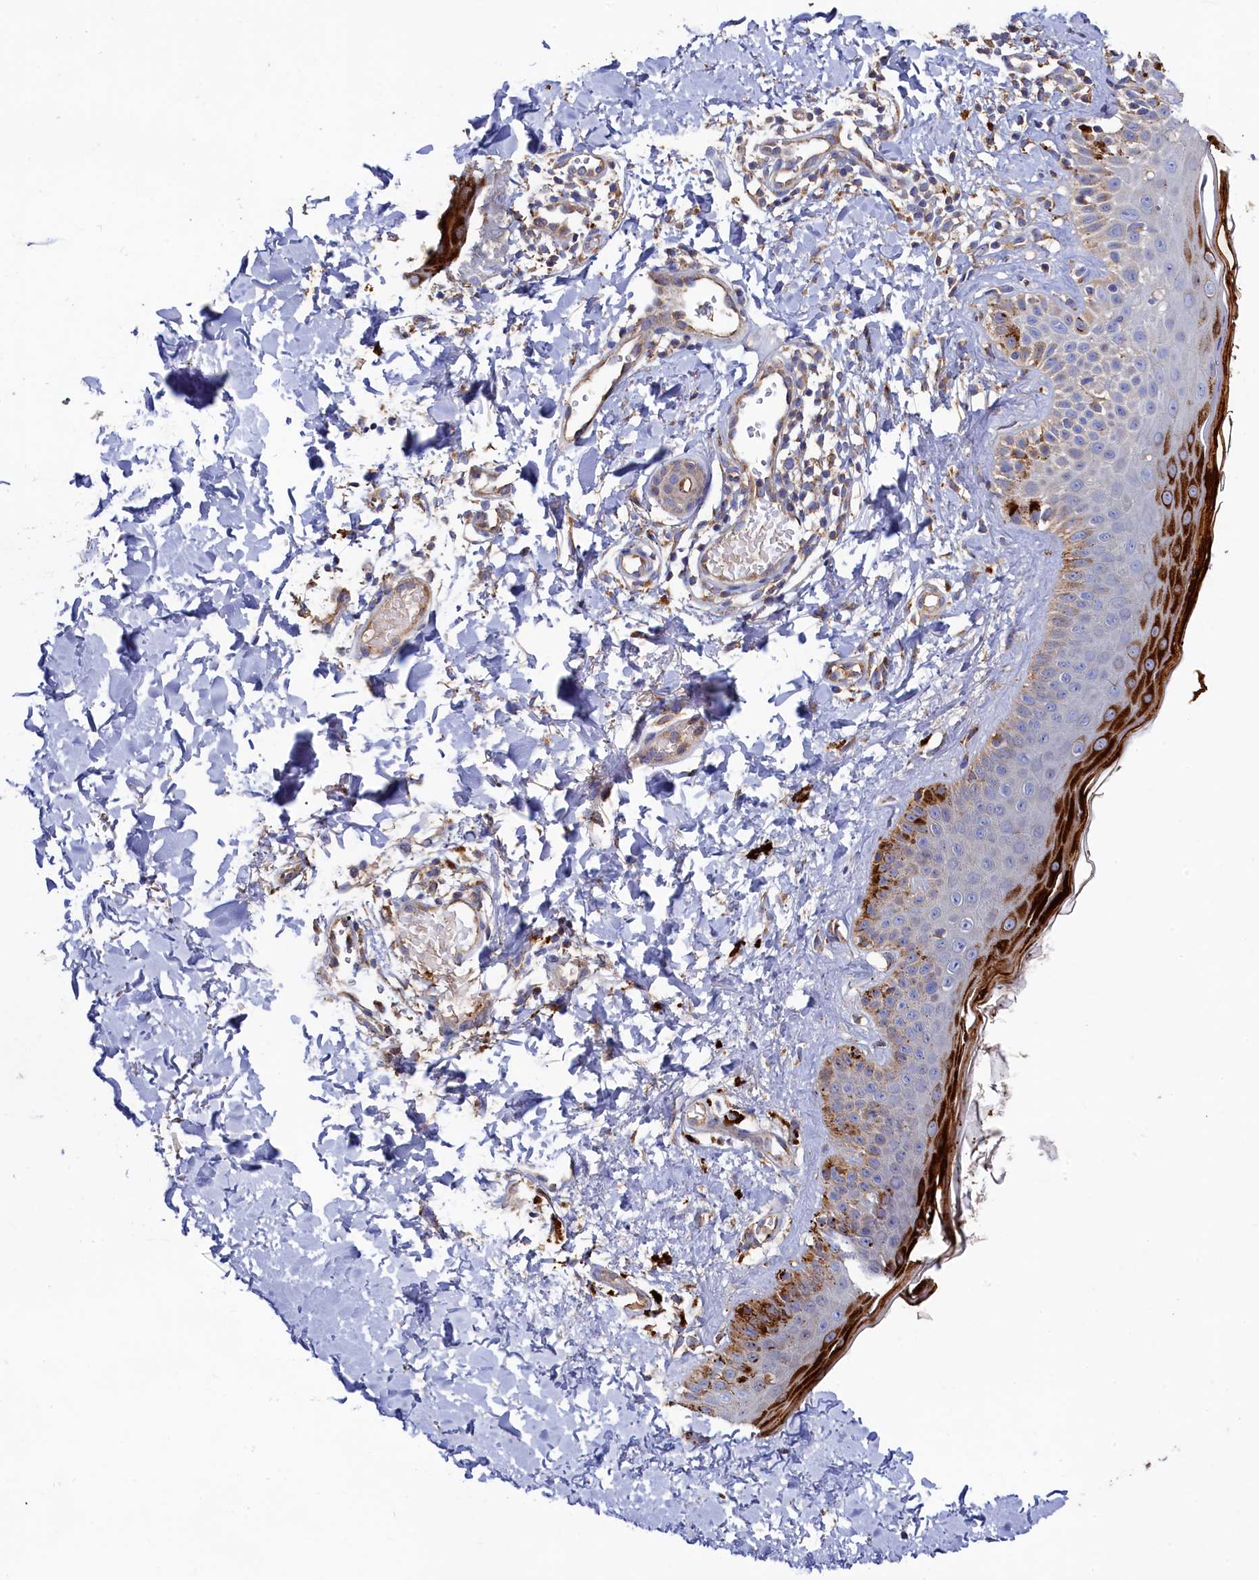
{"staining": {"intensity": "moderate", "quantity": "25%-75%", "location": "cytoplasmic/membranous"}, "tissue": "skin", "cell_type": "Fibroblasts", "image_type": "normal", "snomed": [{"axis": "morphology", "description": "Normal tissue, NOS"}, {"axis": "topography", "description": "Skin"}], "caption": "Immunohistochemical staining of benign skin reveals 25%-75% levels of moderate cytoplasmic/membranous protein positivity in approximately 25%-75% of fibroblasts. (Stains: DAB in brown, nuclei in blue, Microscopy: brightfield microscopy at high magnification).", "gene": "TK2", "patient": {"sex": "male", "age": 52}}